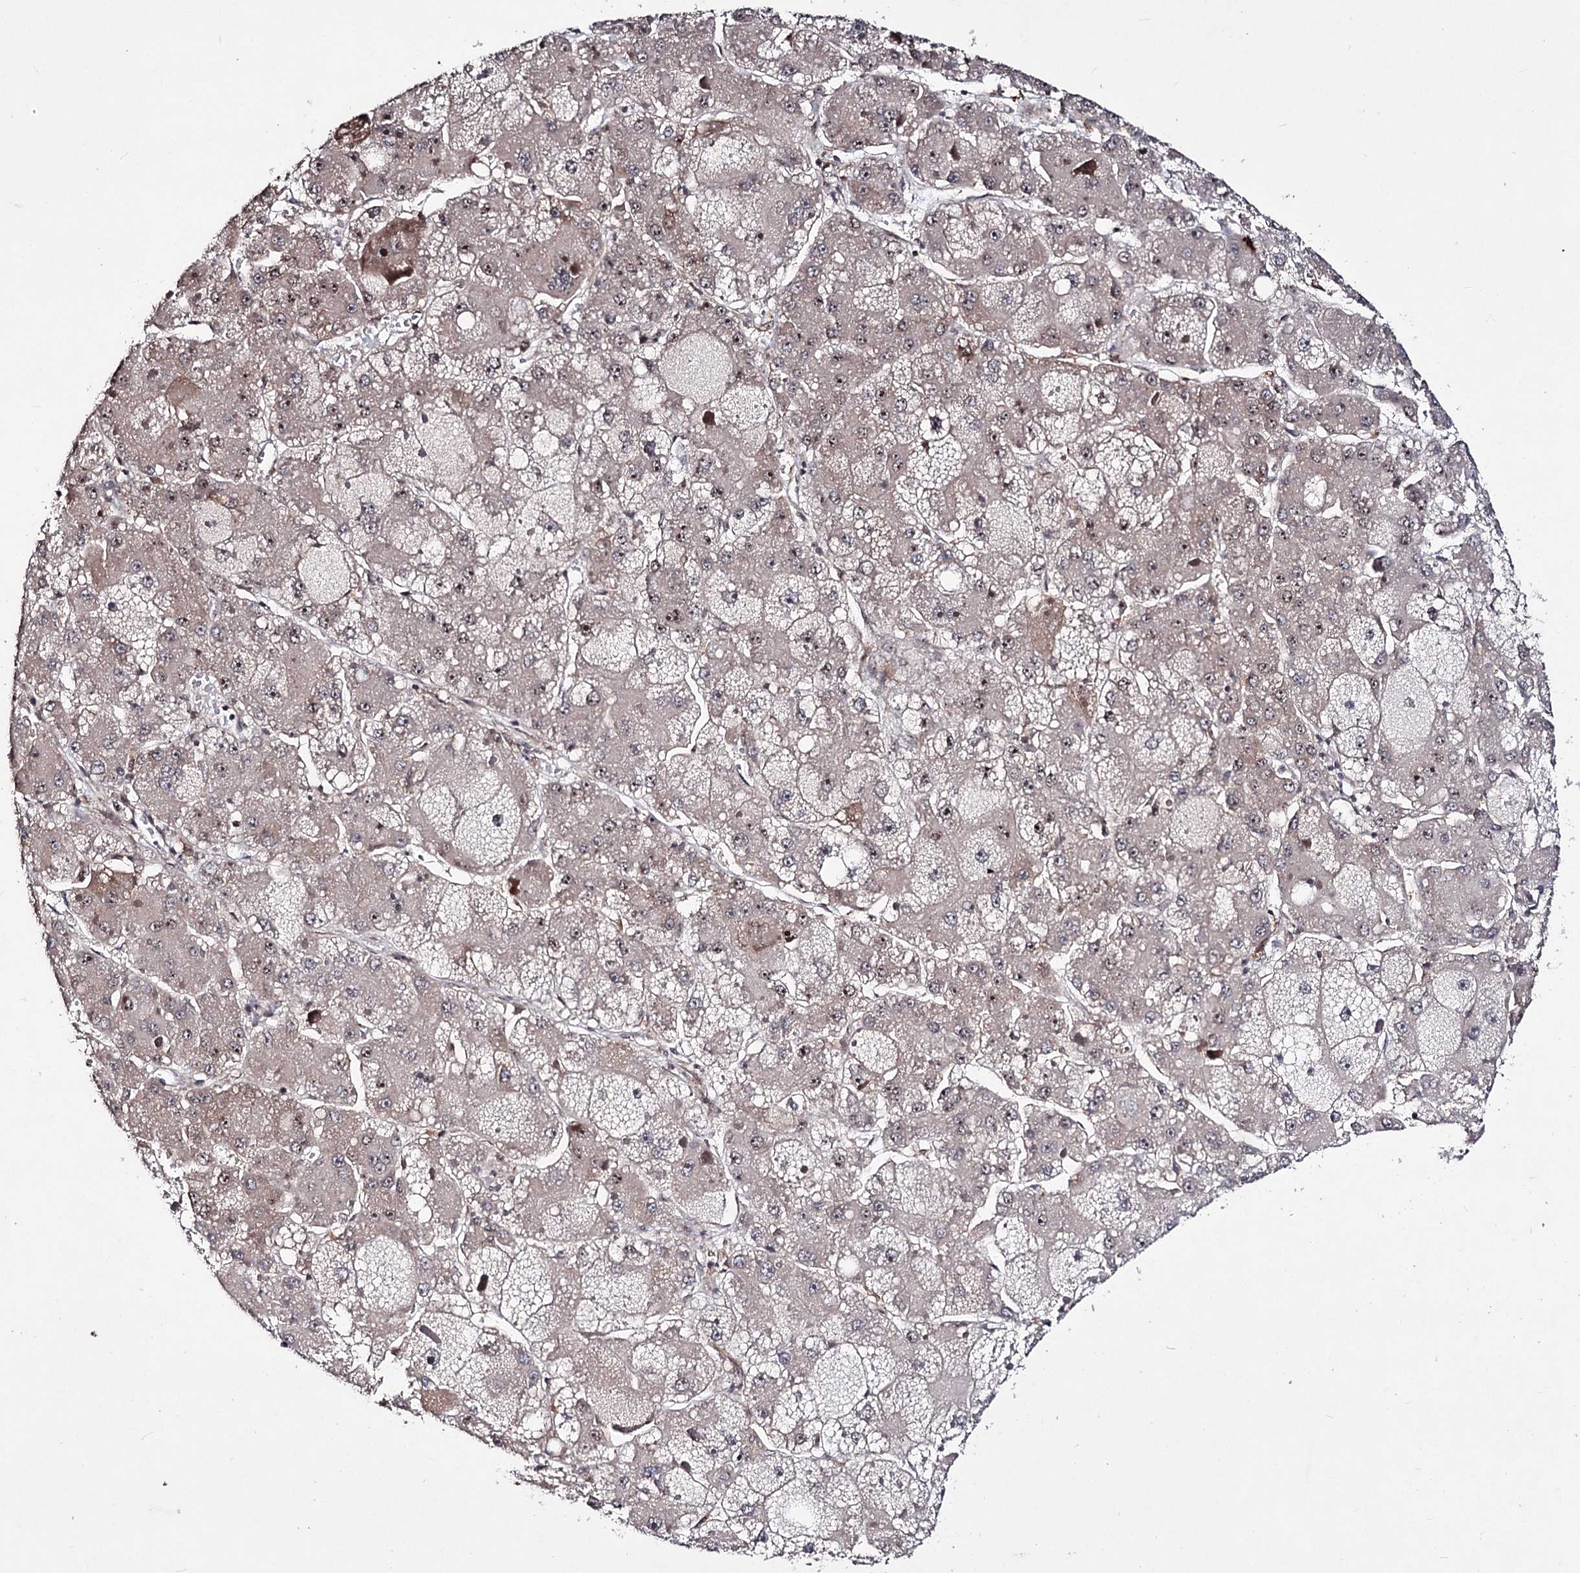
{"staining": {"intensity": "weak", "quantity": "25%-75%", "location": "cytoplasmic/membranous,nuclear"}, "tissue": "liver cancer", "cell_type": "Tumor cells", "image_type": "cancer", "snomed": [{"axis": "morphology", "description": "Carcinoma, Hepatocellular, NOS"}, {"axis": "topography", "description": "Liver"}], "caption": "Hepatocellular carcinoma (liver) stained with DAB IHC reveals low levels of weak cytoplasmic/membranous and nuclear expression in about 25%-75% of tumor cells.", "gene": "VGLL4", "patient": {"sex": "female", "age": 73}}